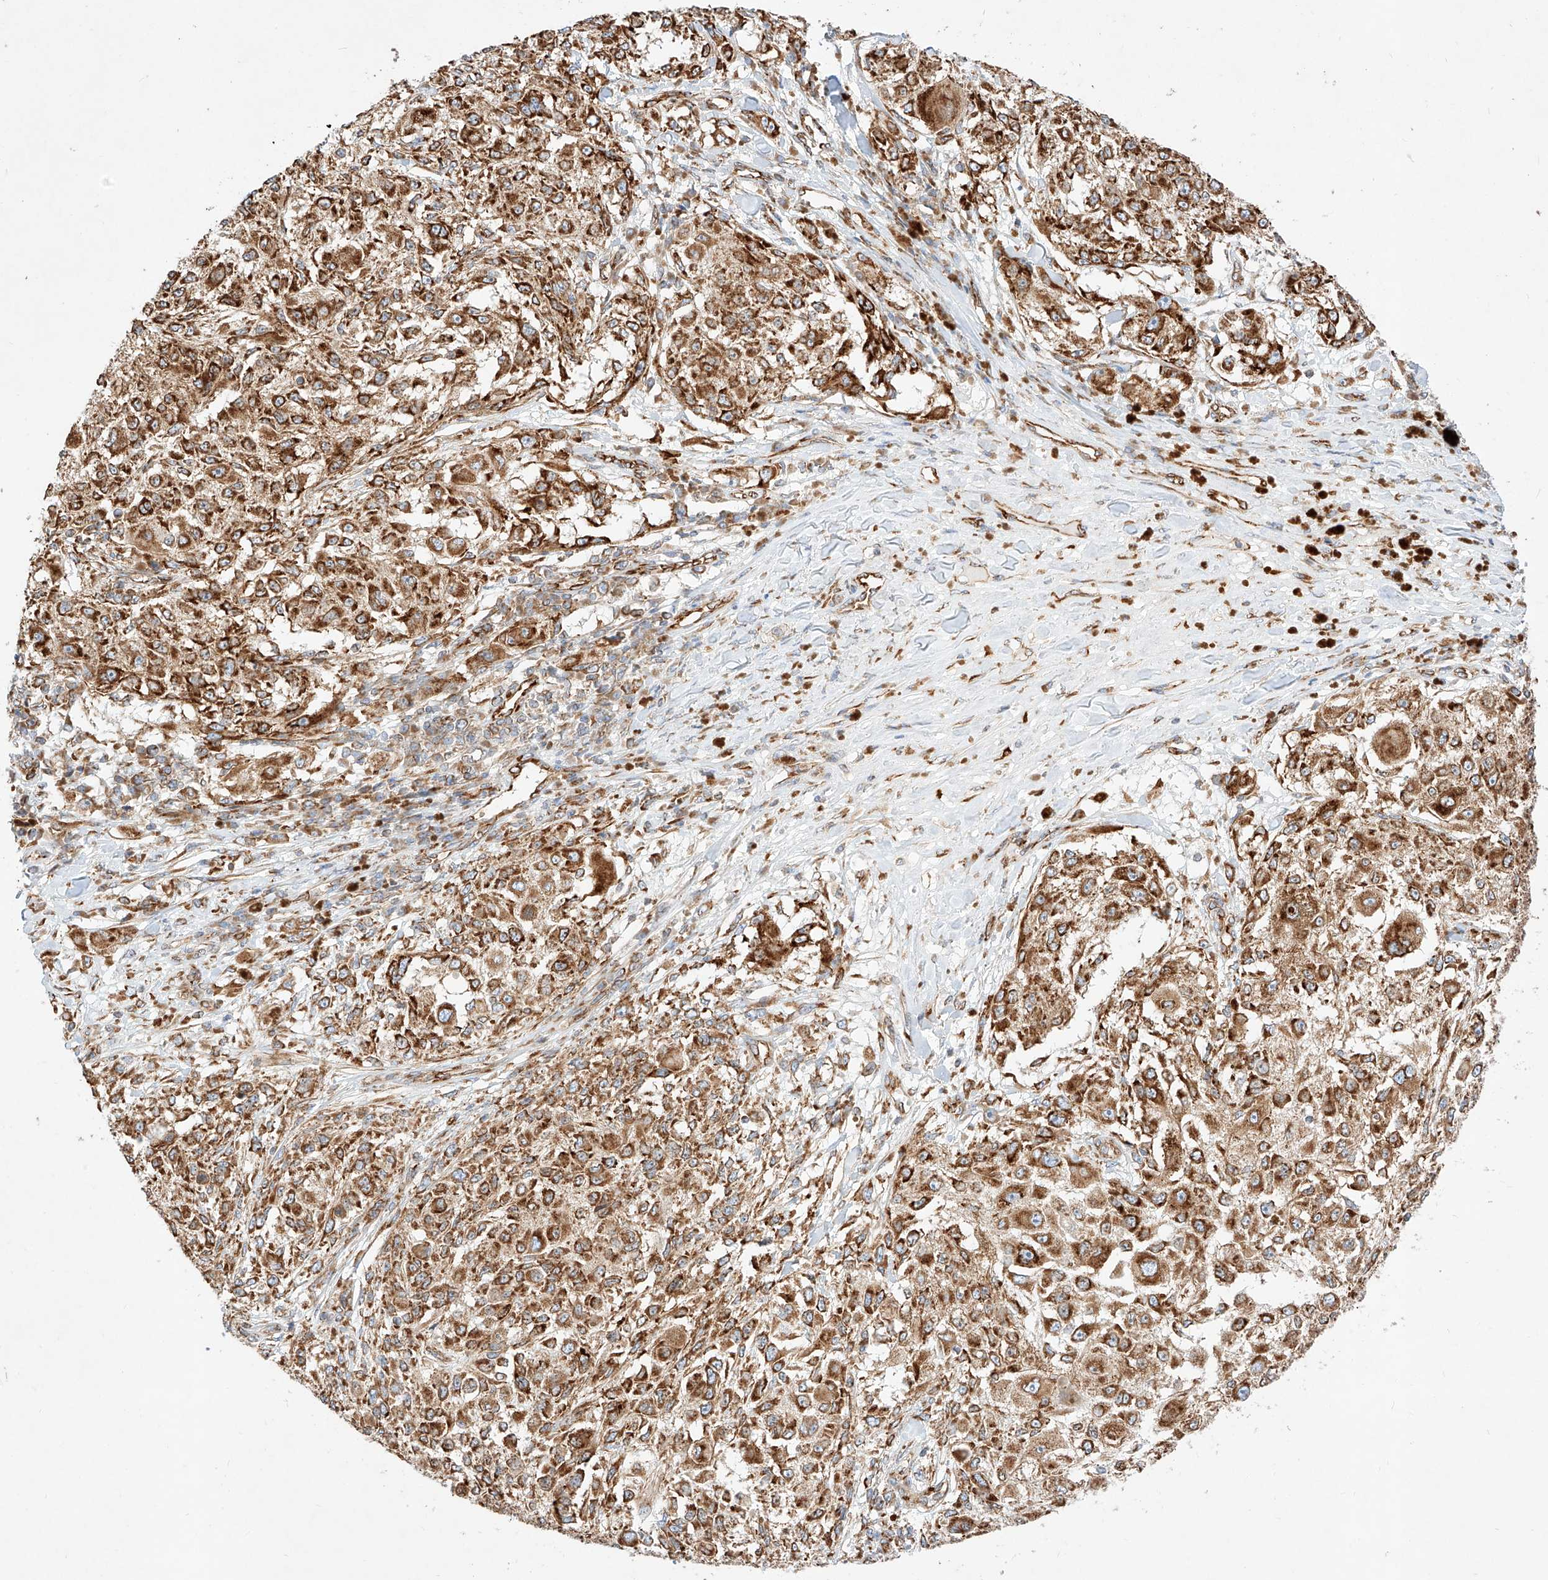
{"staining": {"intensity": "strong", "quantity": ">75%", "location": "cytoplasmic/membranous"}, "tissue": "melanoma", "cell_type": "Tumor cells", "image_type": "cancer", "snomed": [{"axis": "morphology", "description": "Necrosis, NOS"}, {"axis": "morphology", "description": "Malignant melanoma, NOS"}, {"axis": "topography", "description": "Skin"}], "caption": "Immunohistochemical staining of human melanoma demonstrates high levels of strong cytoplasmic/membranous protein positivity in approximately >75% of tumor cells.", "gene": "CSGALNACT2", "patient": {"sex": "female", "age": 87}}